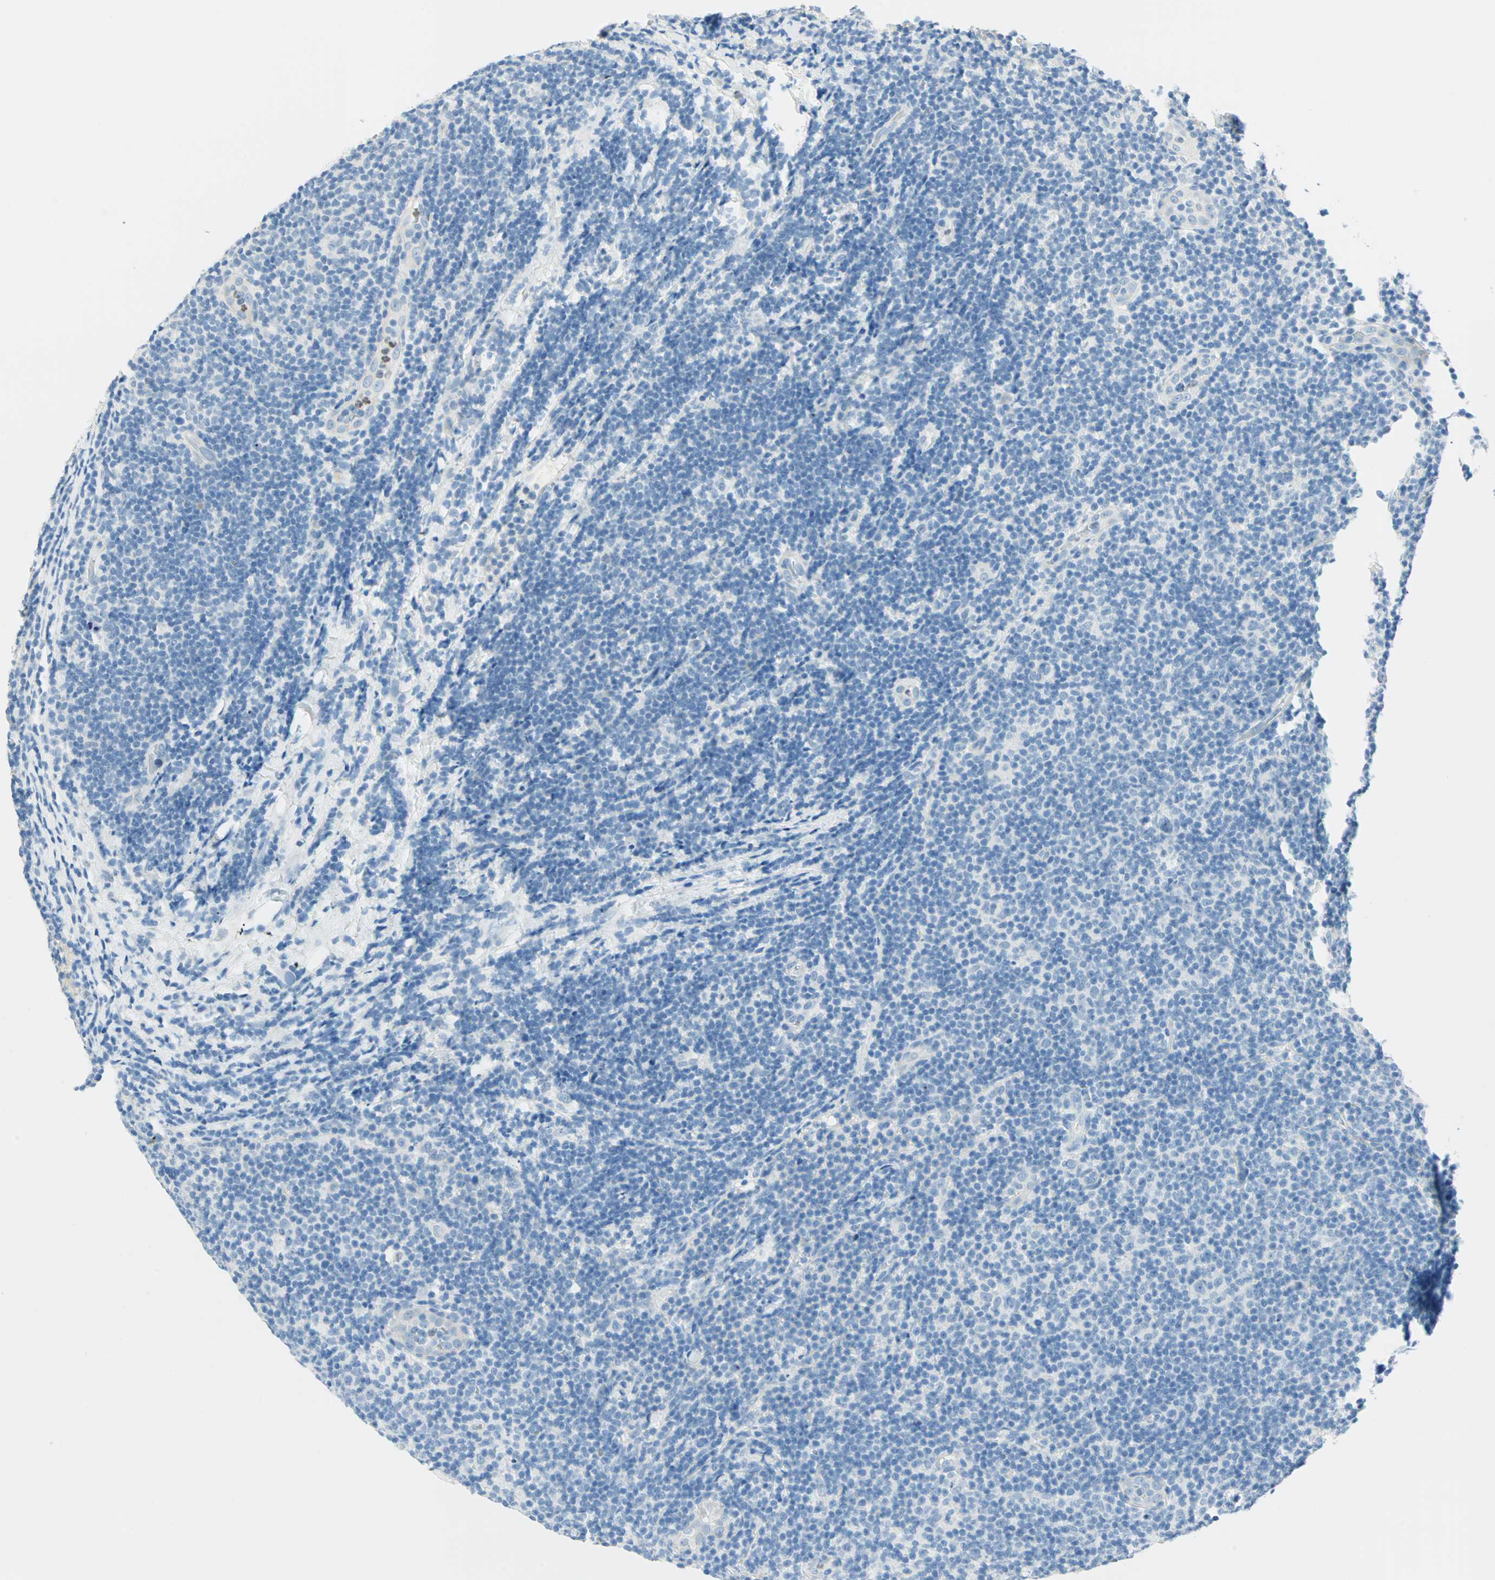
{"staining": {"intensity": "negative", "quantity": "none", "location": "none"}, "tissue": "lymphoma", "cell_type": "Tumor cells", "image_type": "cancer", "snomed": [{"axis": "morphology", "description": "Malignant lymphoma, non-Hodgkin's type, Low grade"}, {"axis": "topography", "description": "Lymph node"}], "caption": "The micrograph shows no significant staining in tumor cells of lymphoma. The staining was performed using DAB to visualize the protein expression in brown, while the nuclei were stained in blue with hematoxylin (Magnification: 20x).", "gene": "MLLT10", "patient": {"sex": "male", "age": 83}}